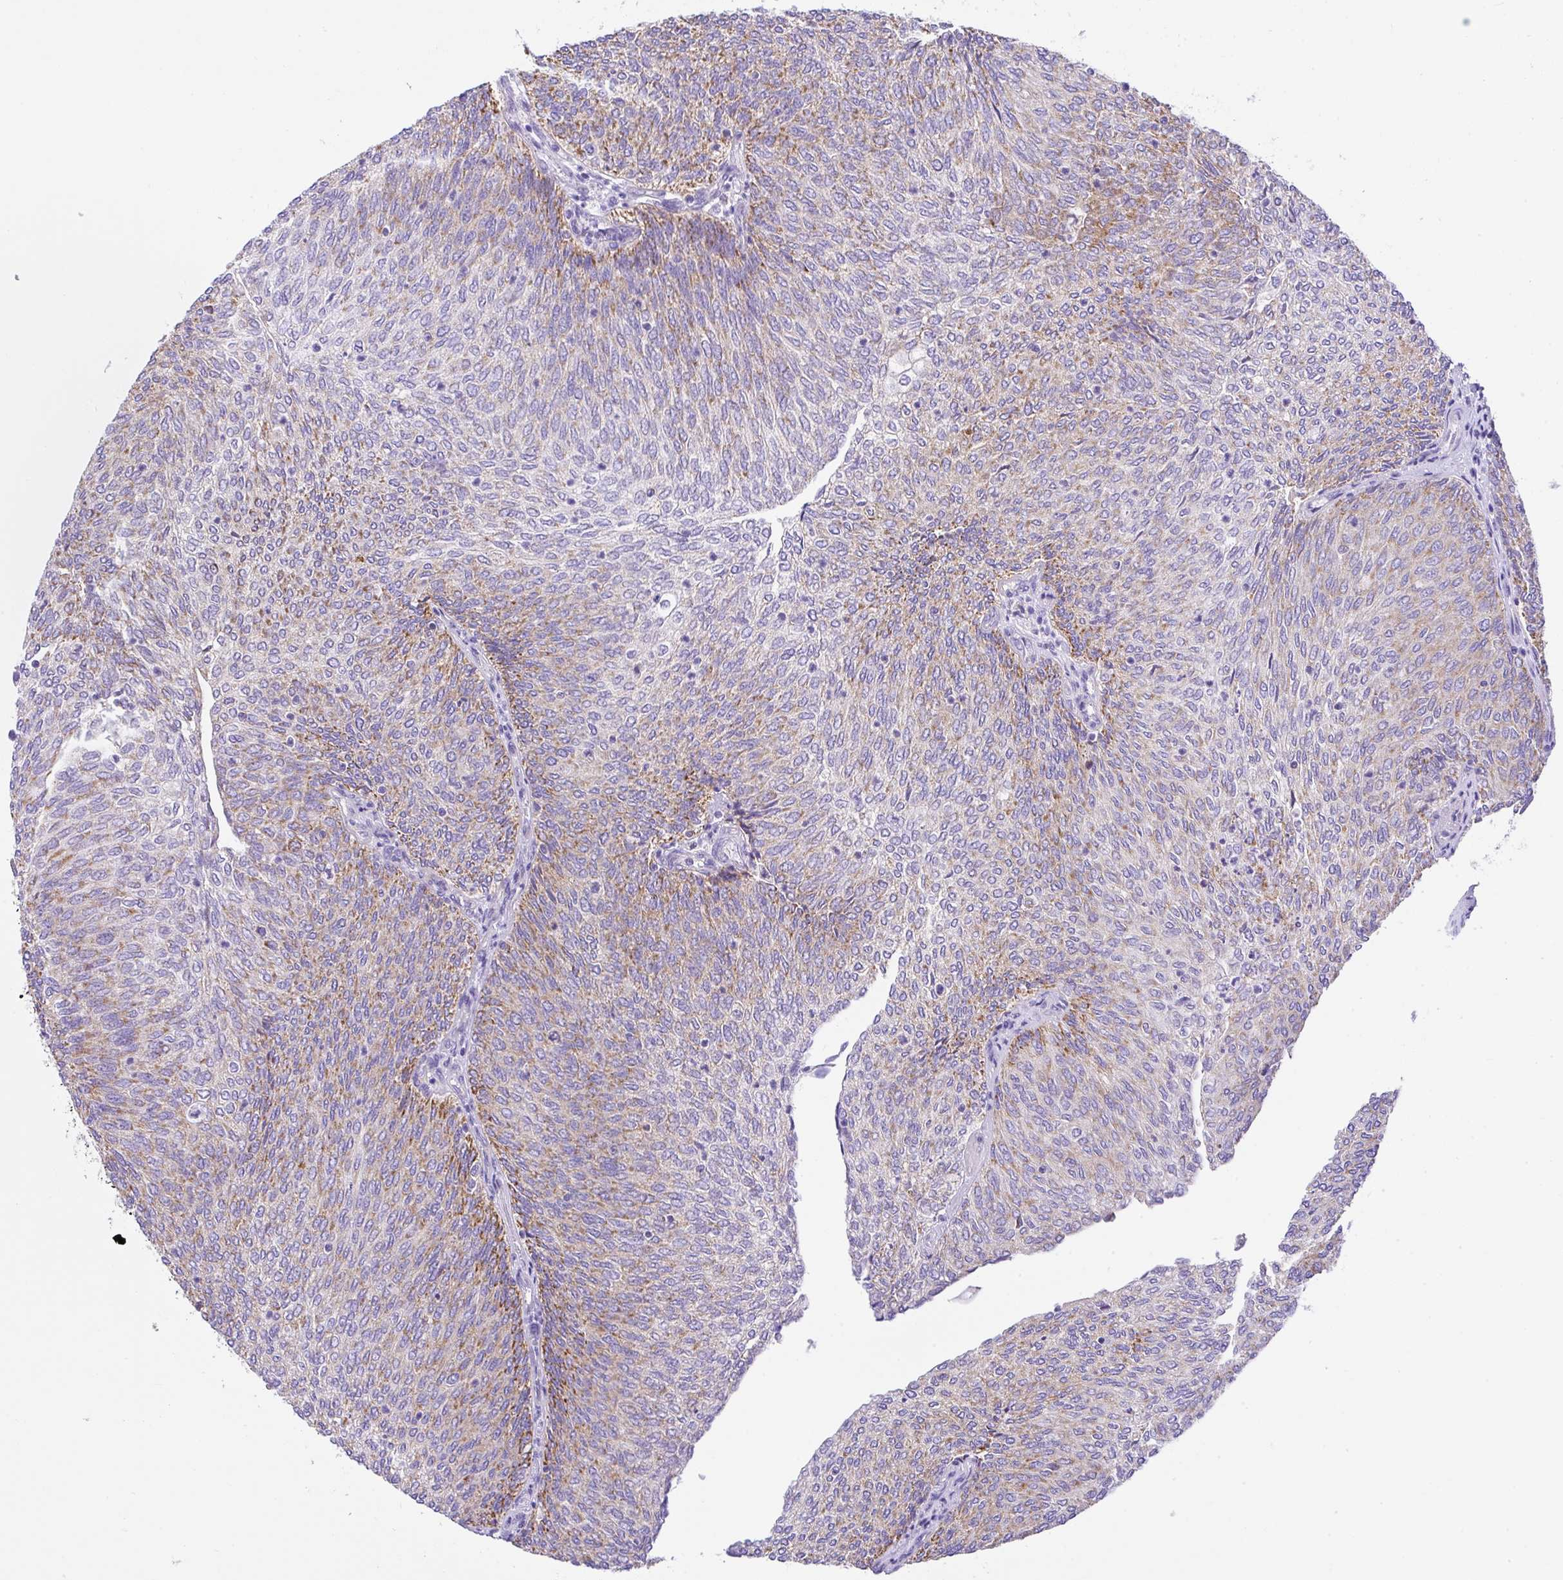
{"staining": {"intensity": "moderate", "quantity": "25%-75%", "location": "cytoplasmic/membranous"}, "tissue": "urothelial cancer", "cell_type": "Tumor cells", "image_type": "cancer", "snomed": [{"axis": "morphology", "description": "Urothelial carcinoma, High grade"}, {"axis": "topography", "description": "Urinary bladder"}], "caption": "Immunohistochemistry of urothelial cancer demonstrates medium levels of moderate cytoplasmic/membranous staining in about 25%-75% of tumor cells.", "gene": "SLC13A1", "patient": {"sex": "female", "age": 79}}